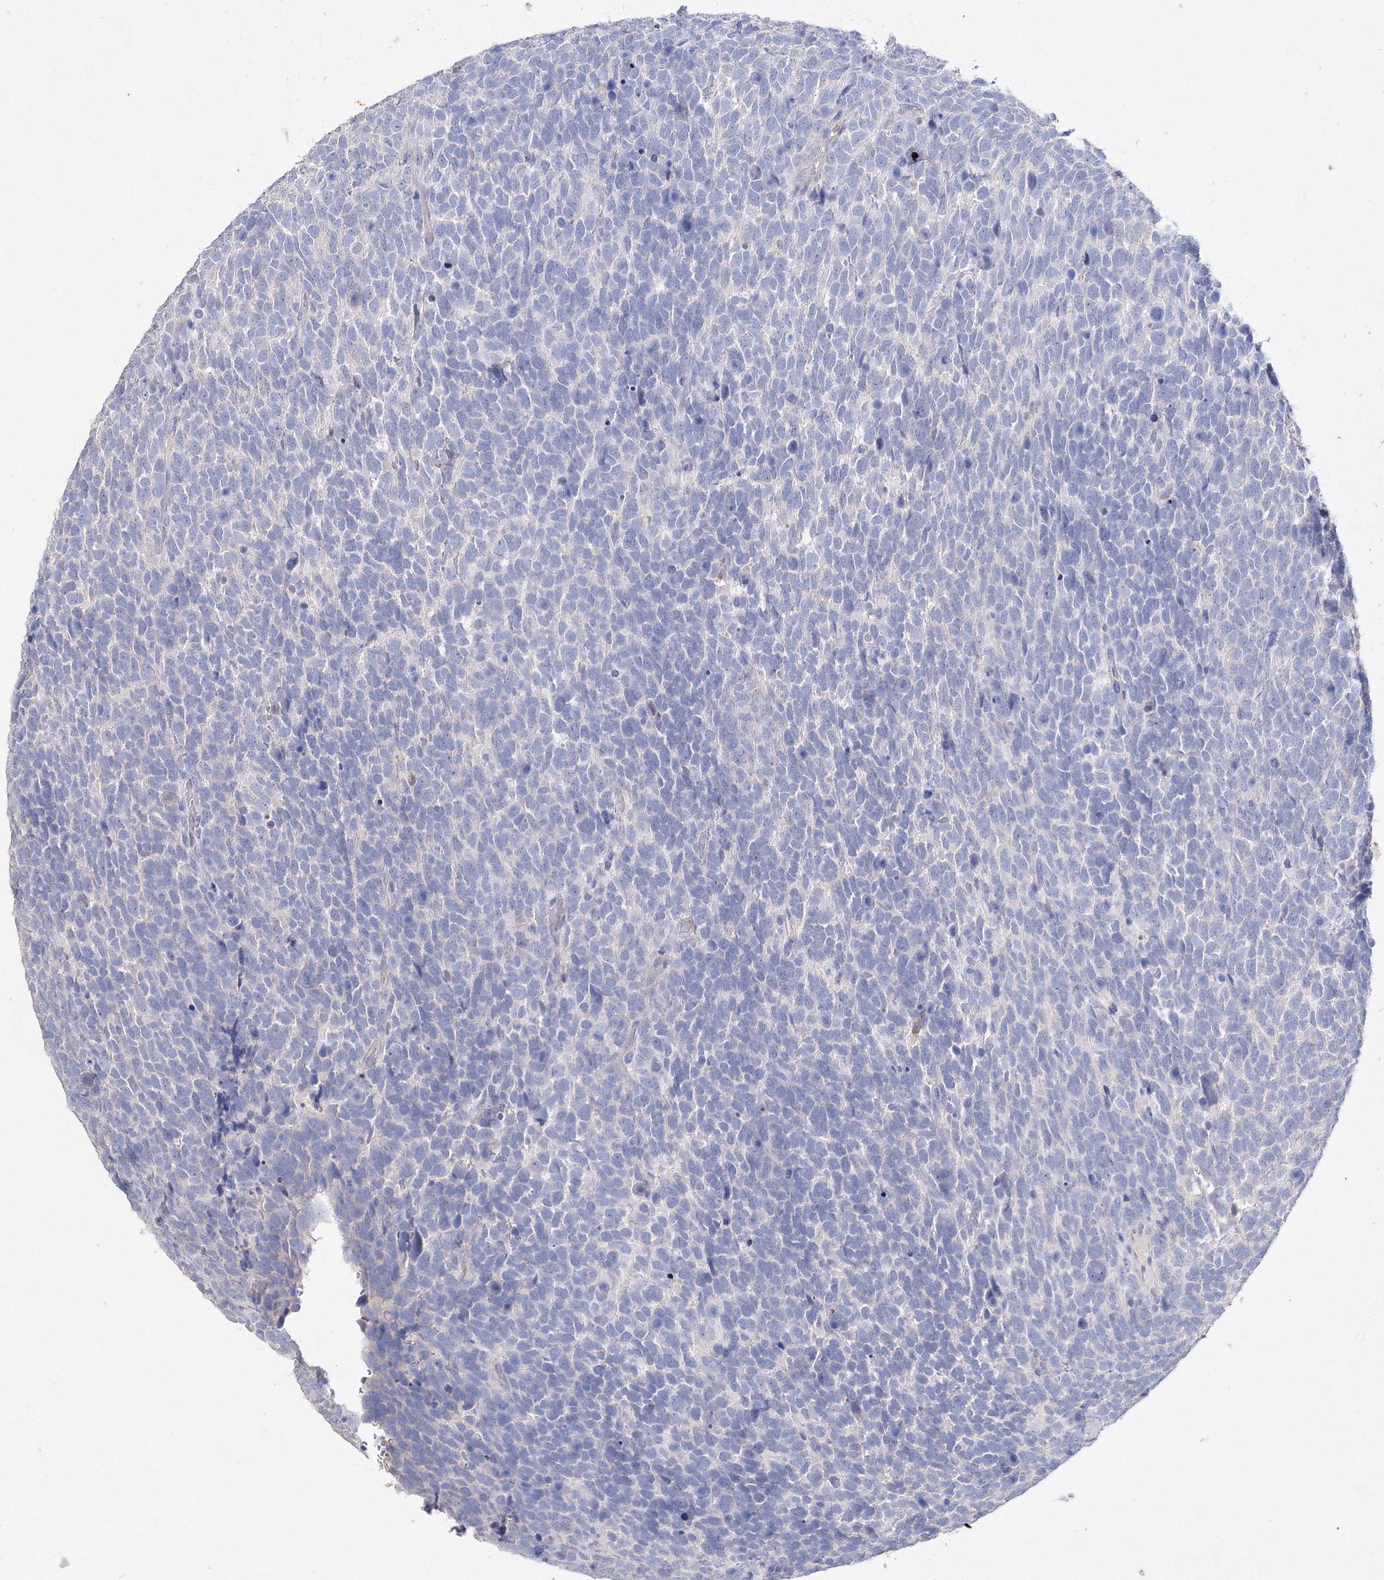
{"staining": {"intensity": "negative", "quantity": "none", "location": "none"}, "tissue": "urothelial cancer", "cell_type": "Tumor cells", "image_type": "cancer", "snomed": [{"axis": "morphology", "description": "Urothelial carcinoma, High grade"}, {"axis": "topography", "description": "Urinary bladder"}], "caption": "Tumor cells show no significant staining in high-grade urothelial carcinoma.", "gene": "GLS", "patient": {"sex": "female", "age": 82}}